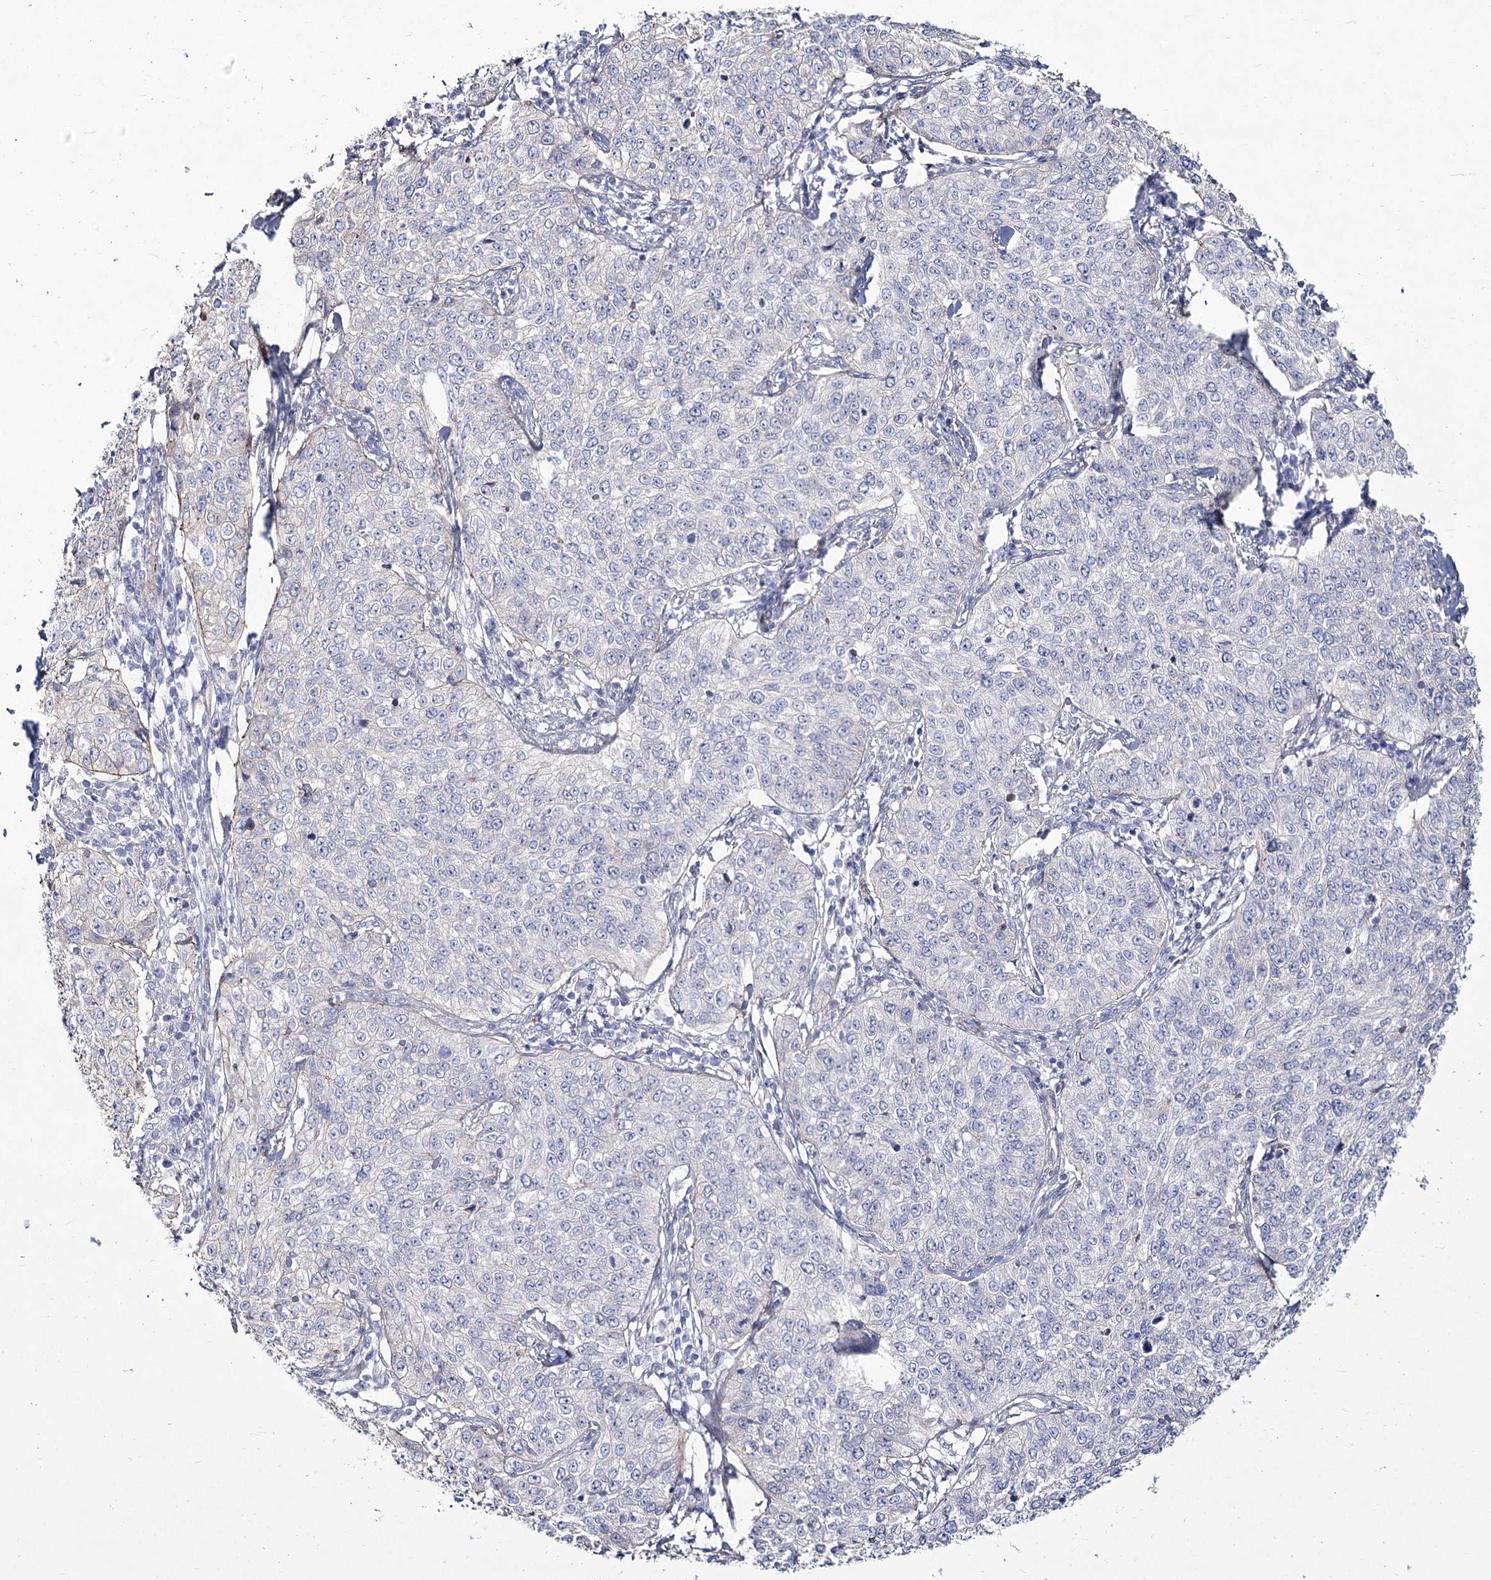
{"staining": {"intensity": "negative", "quantity": "none", "location": "none"}, "tissue": "cervical cancer", "cell_type": "Tumor cells", "image_type": "cancer", "snomed": [{"axis": "morphology", "description": "Squamous cell carcinoma, NOS"}, {"axis": "topography", "description": "Cervix"}], "caption": "High power microscopy photomicrograph of an IHC histopathology image of cervical cancer, revealing no significant positivity in tumor cells. (DAB immunohistochemistry, high magnification).", "gene": "ME3", "patient": {"sex": "female", "age": 35}}